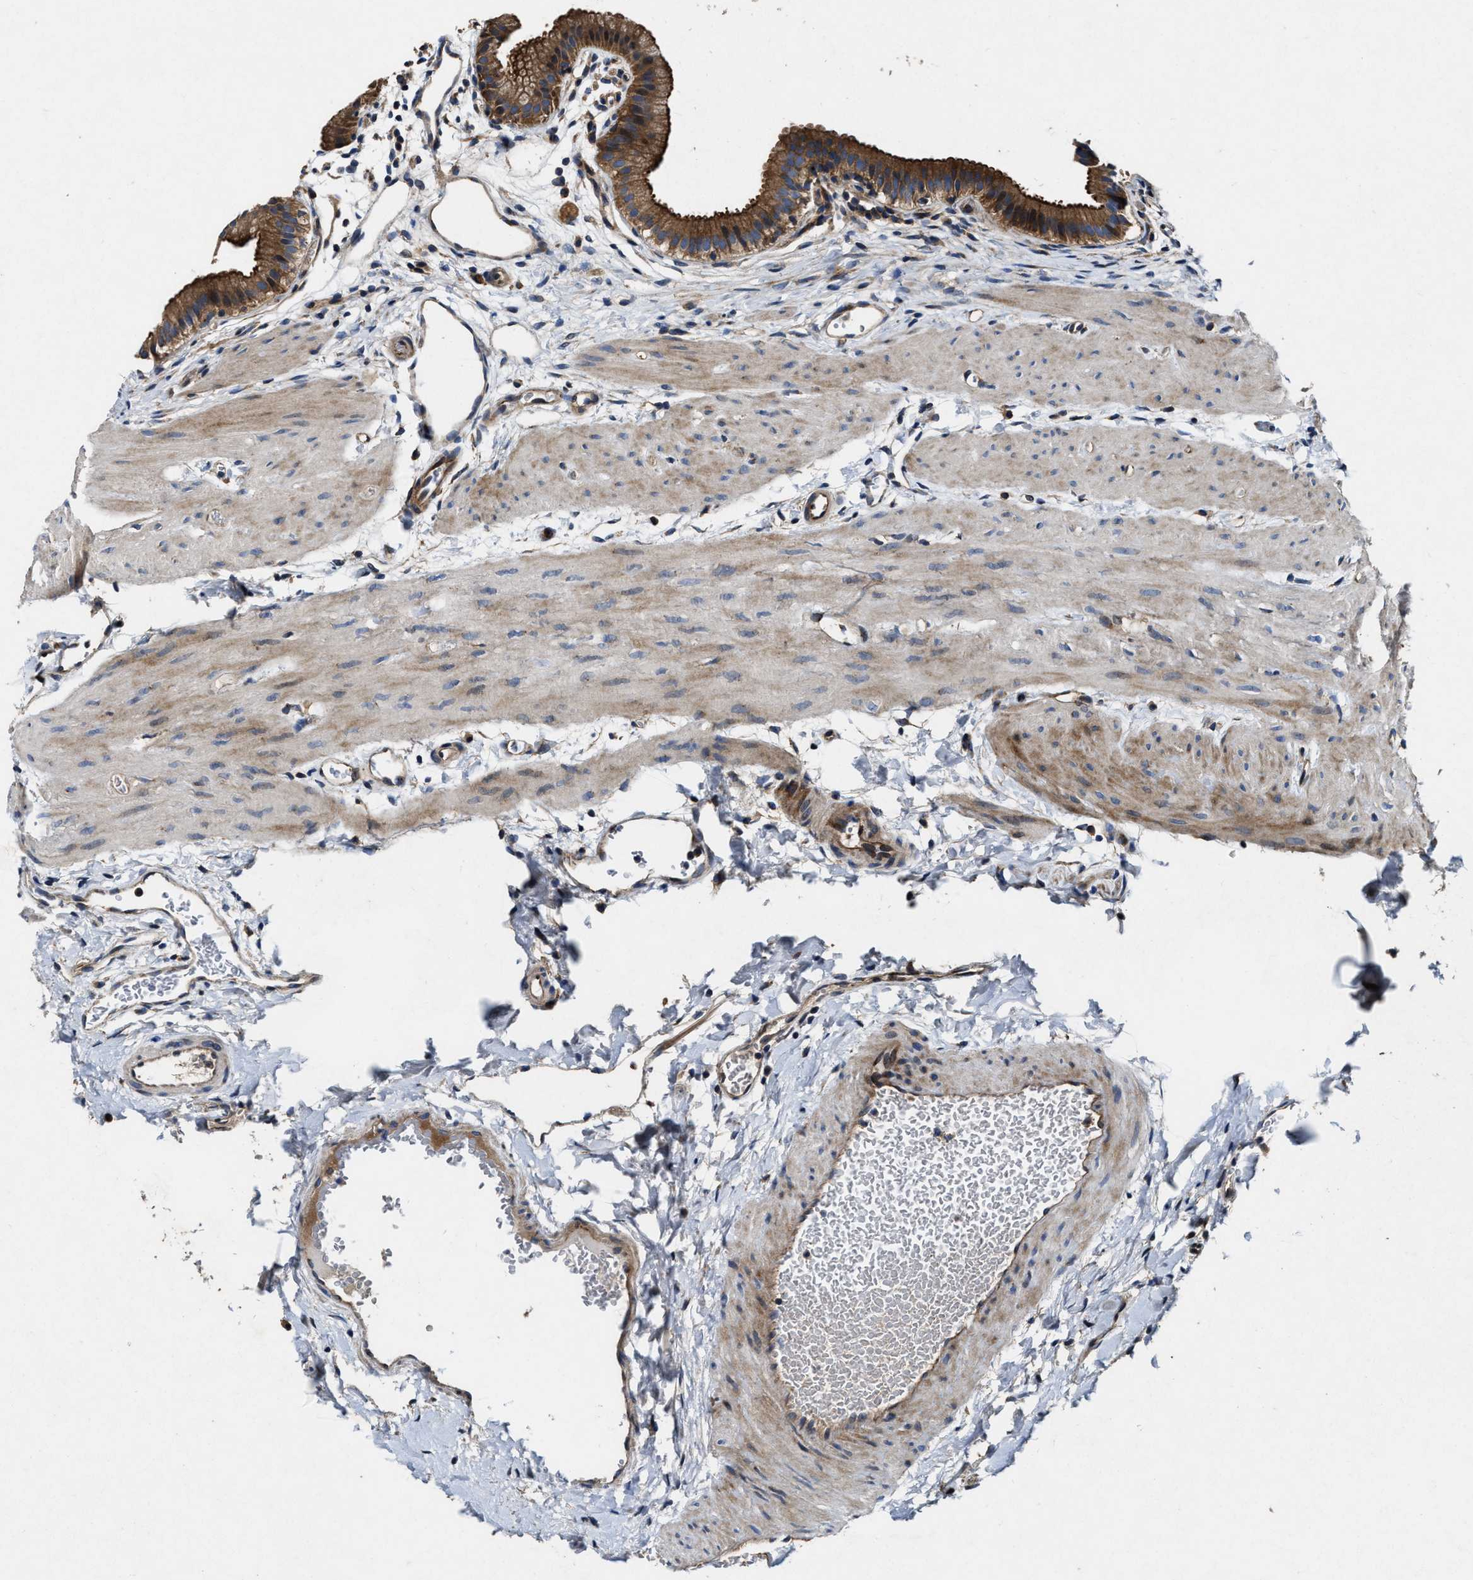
{"staining": {"intensity": "strong", "quantity": ">75%", "location": "cytoplasmic/membranous"}, "tissue": "gallbladder", "cell_type": "Glandular cells", "image_type": "normal", "snomed": [{"axis": "morphology", "description": "Normal tissue, NOS"}, {"axis": "topography", "description": "Gallbladder"}], "caption": "Glandular cells show high levels of strong cytoplasmic/membranous positivity in about >75% of cells in benign gallbladder.", "gene": "PTAR1", "patient": {"sex": "female", "age": 26}}